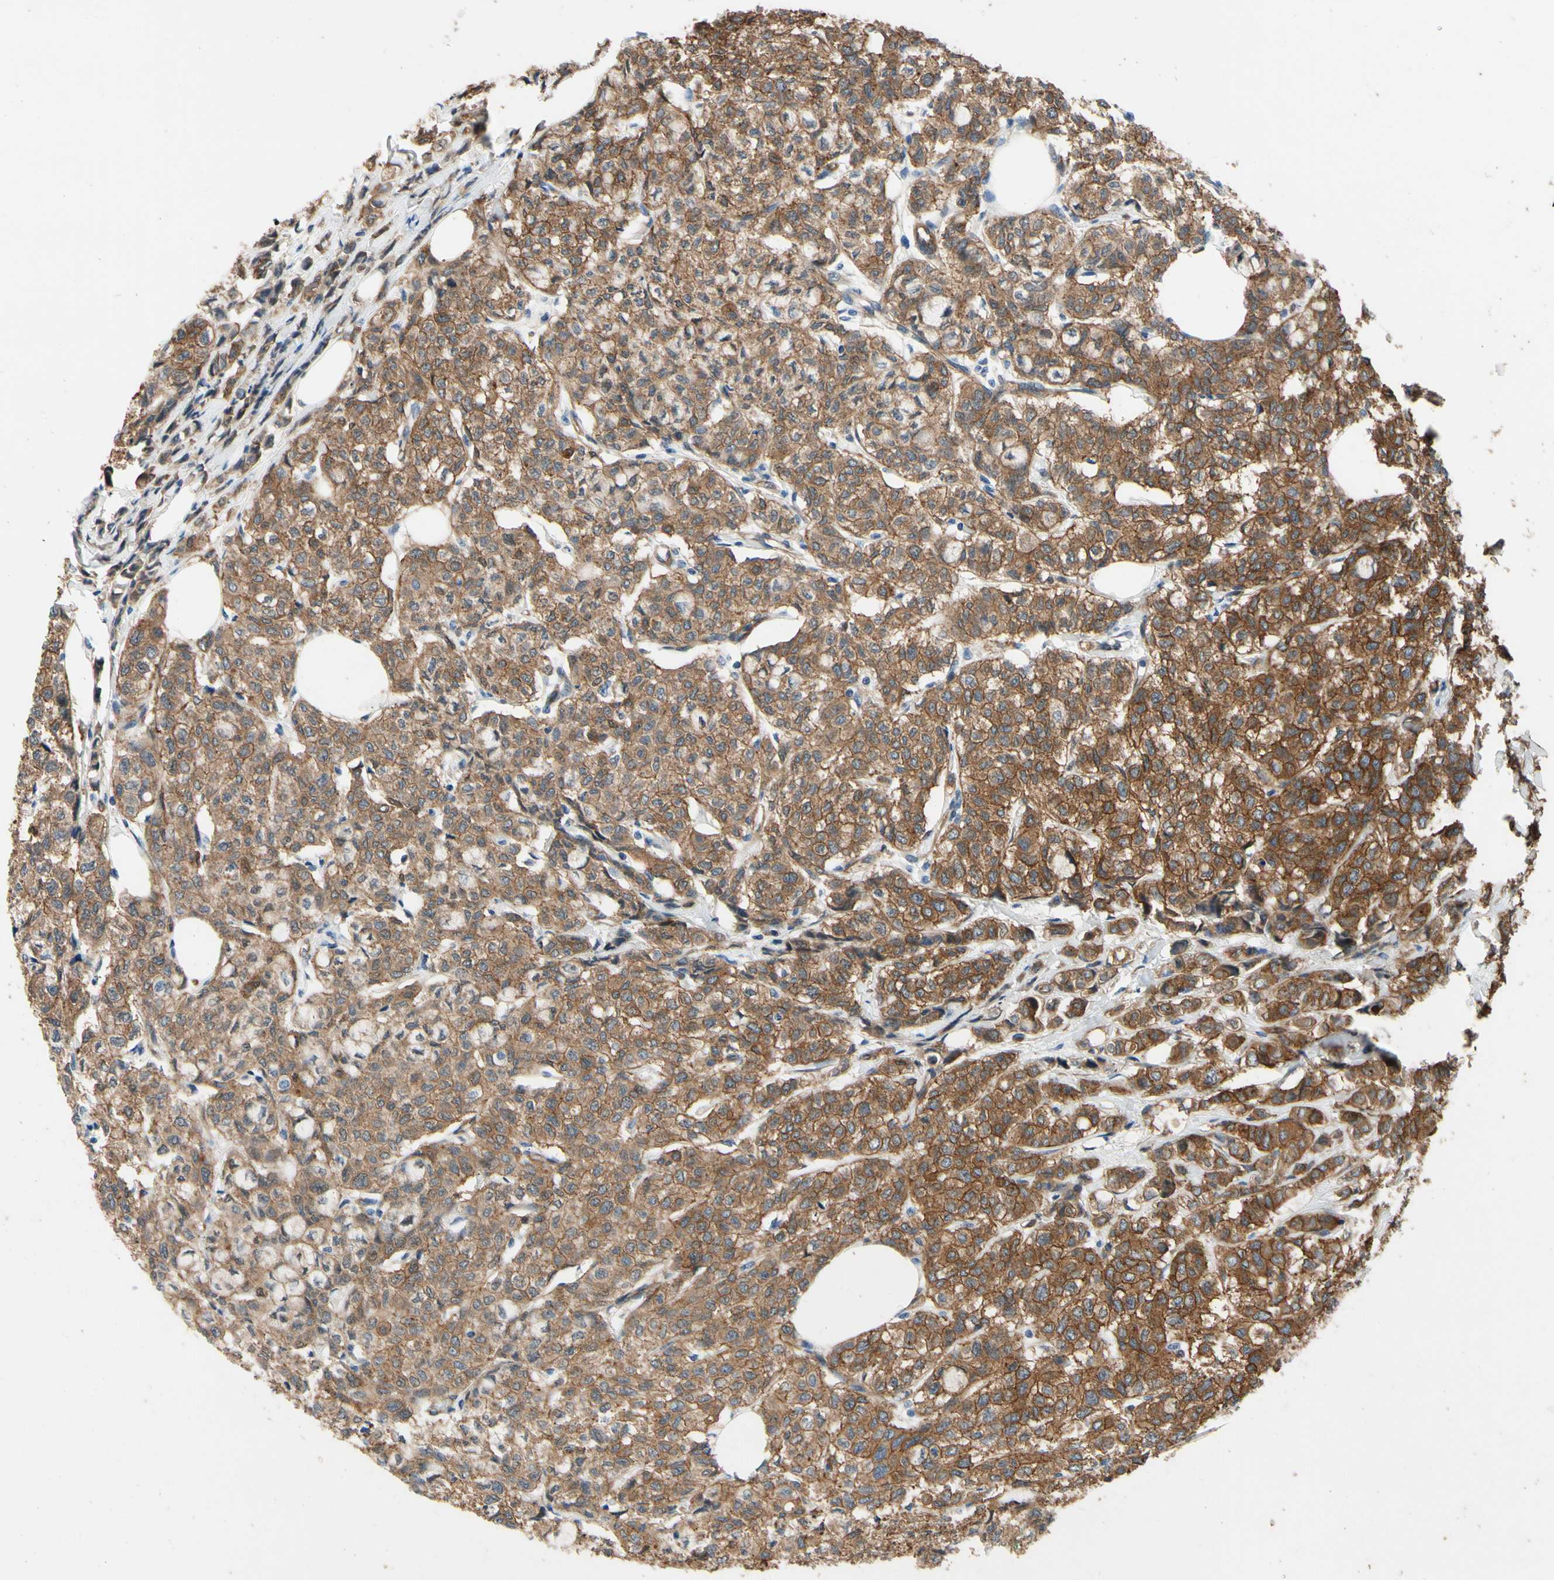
{"staining": {"intensity": "moderate", "quantity": ">75%", "location": "cytoplasmic/membranous"}, "tissue": "breast cancer", "cell_type": "Tumor cells", "image_type": "cancer", "snomed": [{"axis": "morphology", "description": "Lobular carcinoma"}, {"axis": "topography", "description": "Breast"}], "caption": "Immunohistochemistry of breast cancer displays medium levels of moderate cytoplasmic/membranous staining in approximately >75% of tumor cells.", "gene": "CTTNBP2", "patient": {"sex": "female", "age": 60}}